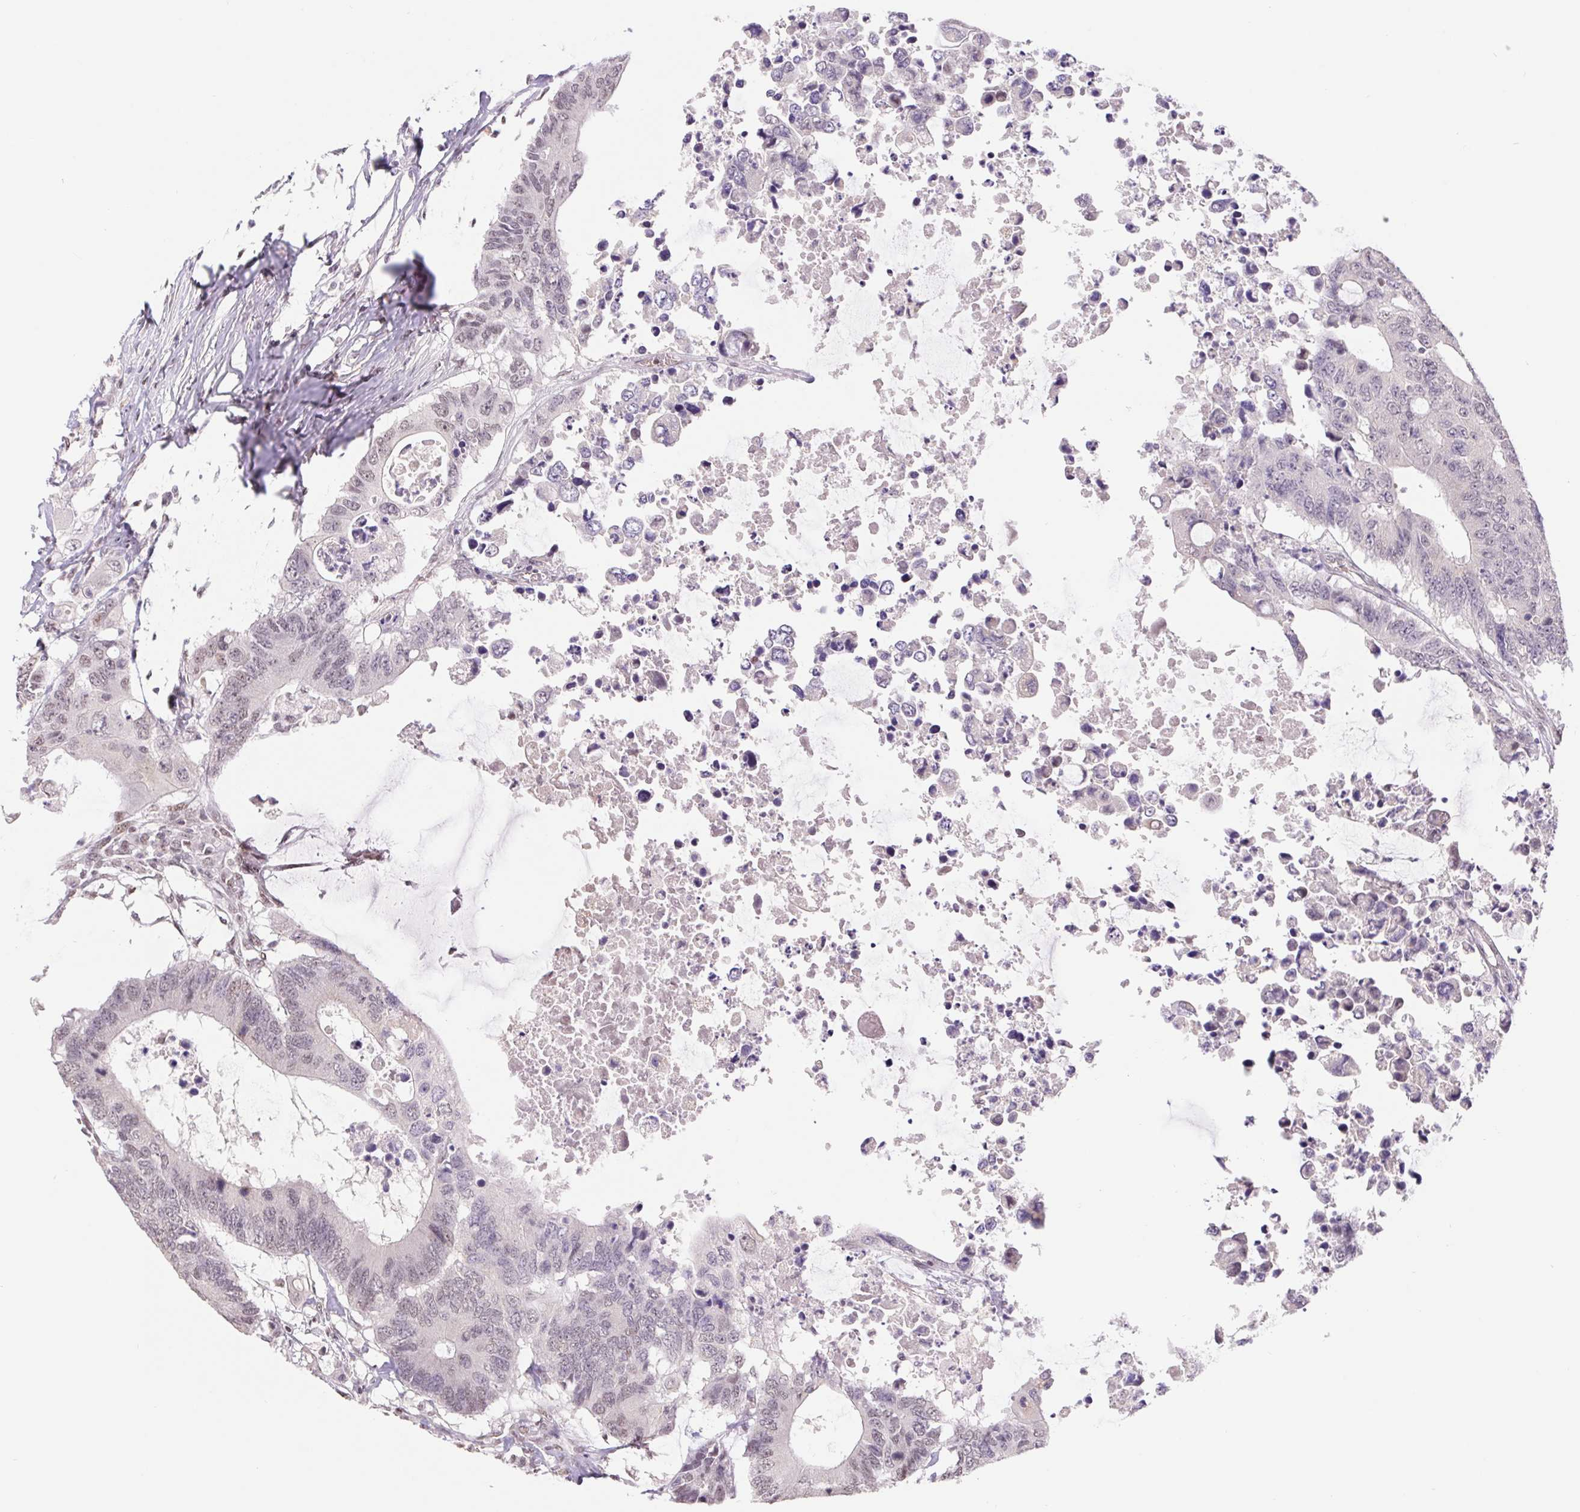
{"staining": {"intensity": "weak", "quantity": "25%-75%", "location": "nuclear"}, "tissue": "colorectal cancer", "cell_type": "Tumor cells", "image_type": "cancer", "snomed": [{"axis": "morphology", "description": "Adenocarcinoma, NOS"}, {"axis": "topography", "description": "Colon"}], "caption": "Tumor cells display low levels of weak nuclear staining in about 25%-75% of cells in colorectal cancer. (DAB (3,3'-diaminobenzidine) IHC, brown staining for protein, blue staining for nuclei).", "gene": "TRERF1", "patient": {"sex": "male", "age": 71}}